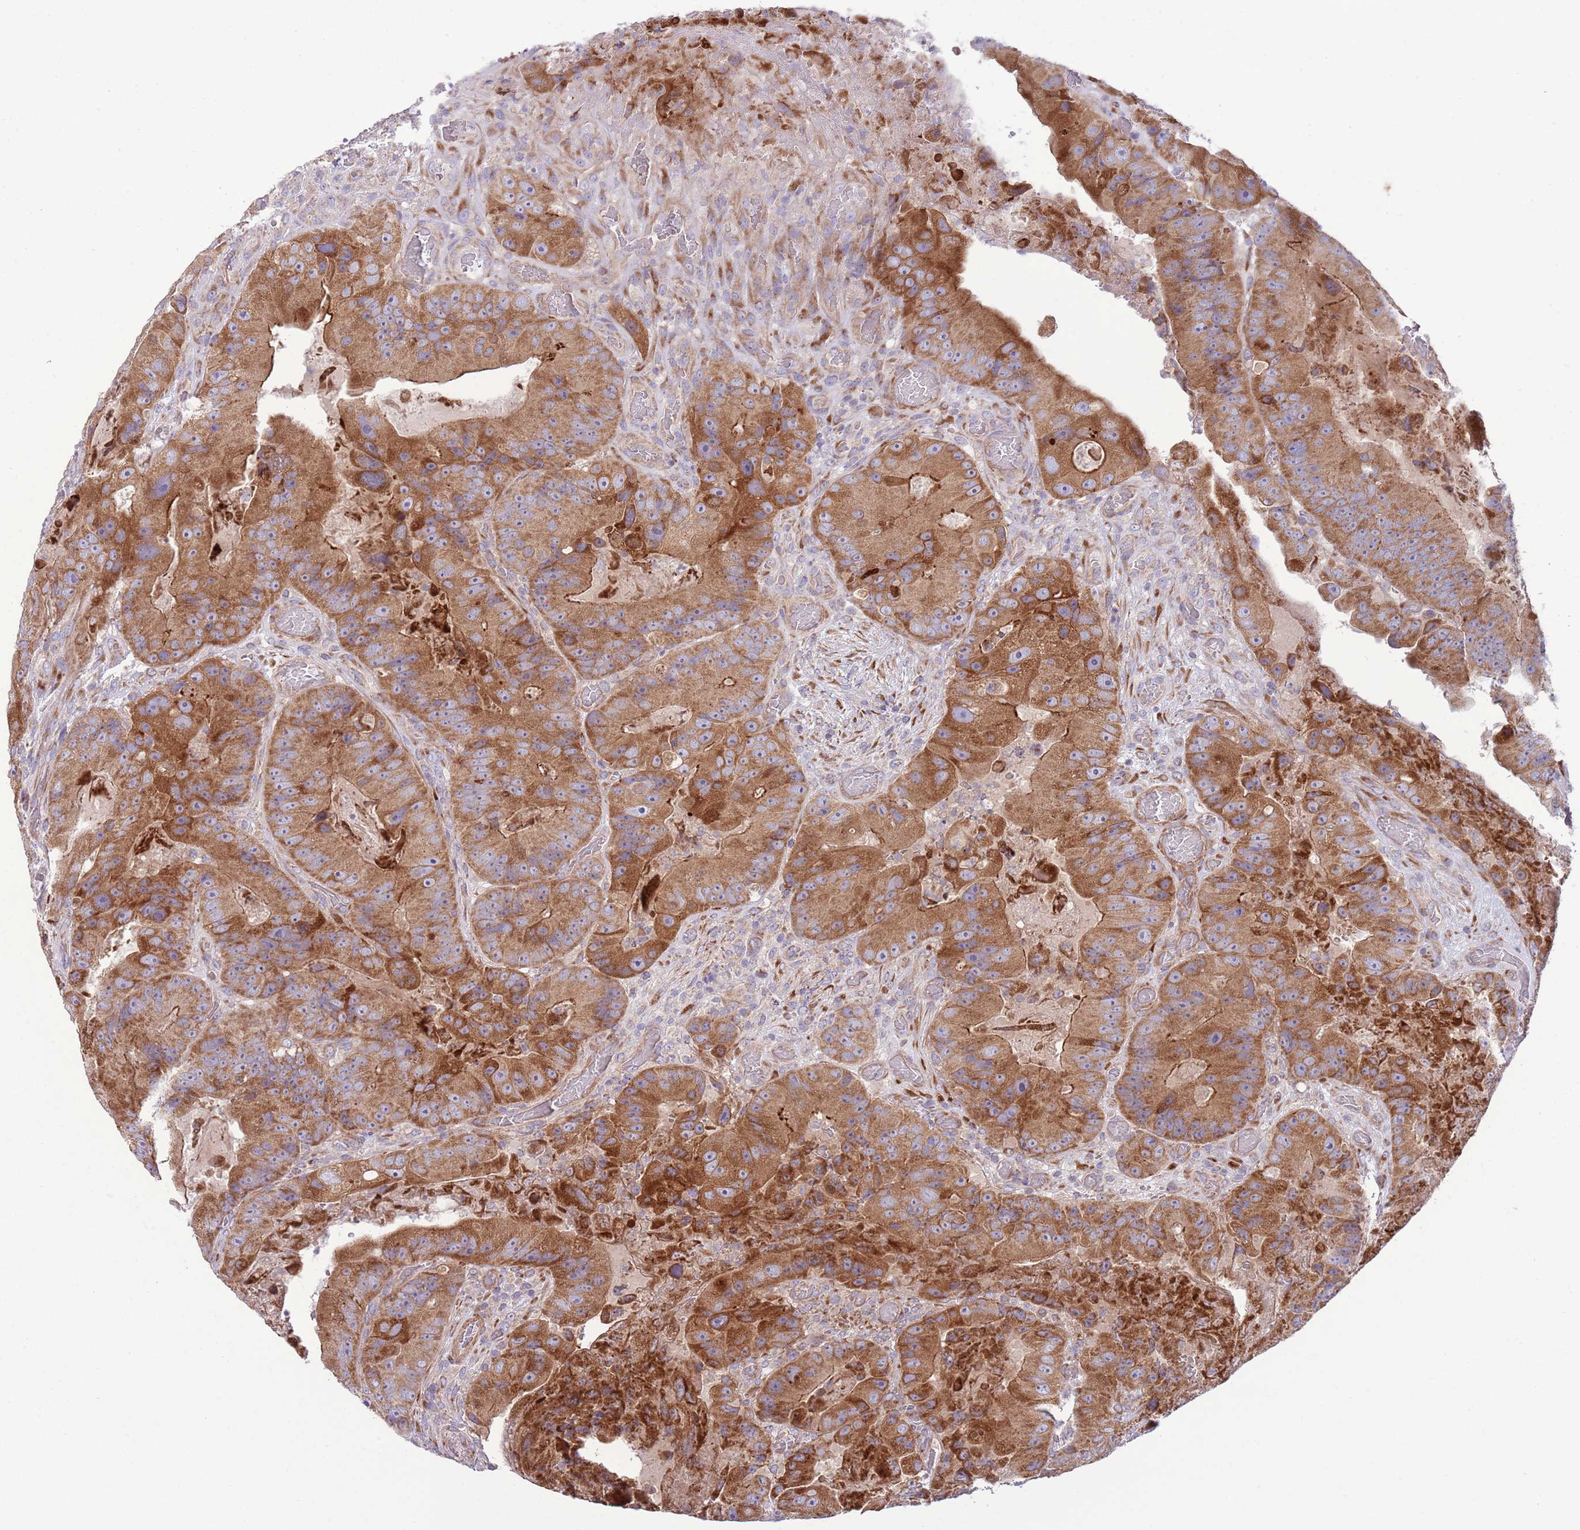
{"staining": {"intensity": "strong", "quantity": ">75%", "location": "cytoplasmic/membranous"}, "tissue": "colorectal cancer", "cell_type": "Tumor cells", "image_type": "cancer", "snomed": [{"axis": "morphology", "description": "Adenocarcinoma, NOS"}, {"axis": "topography", "description": "Colon"}], "caption": "Protein staining by immunohistochemistry (IHC) demonstrates strong cytoplasmic/membranous staining in approximately >75% of tumor cells in adenocarcinoma (colorectal). Immunohistochemistry (ihc) stains the protein in brown and the nuclei are stained blue.", "gene": "TOMM5", "patient": {"sex": "female", "age": 86}}